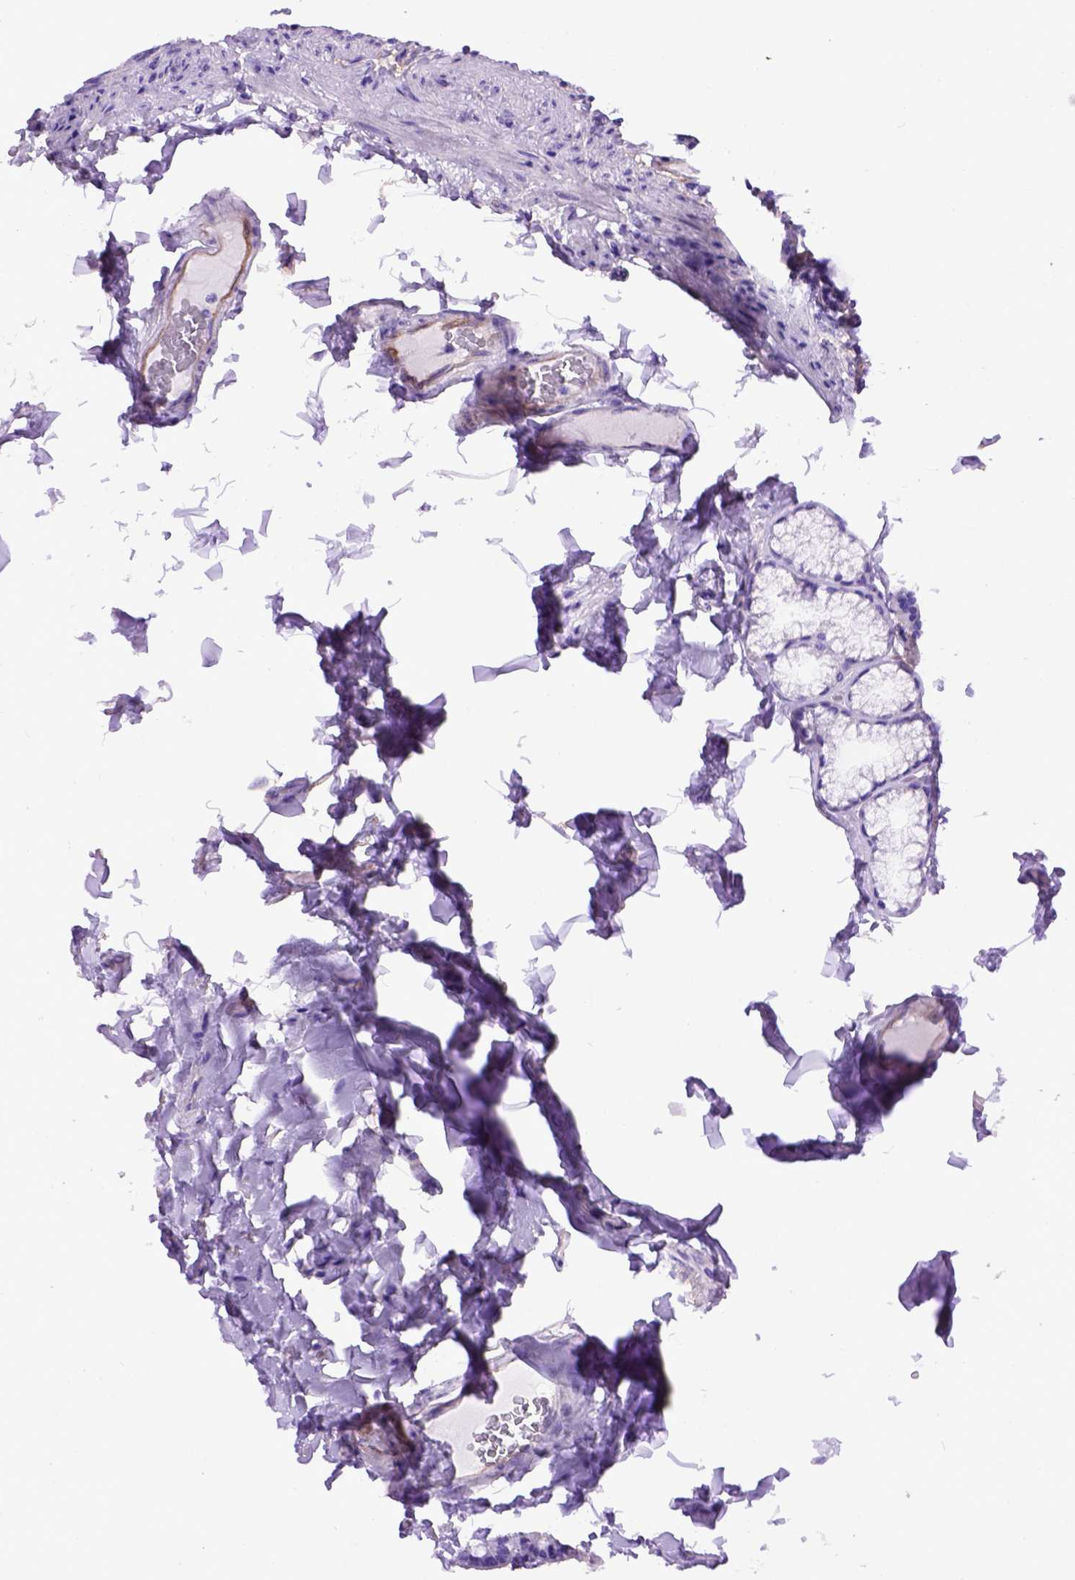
{"staining": {"intensity": "negative", "quantity": "none", "location": "none"}, "tissue": "duodenum", "cell_type": "Glandular cells", "image_type": "normal", "snomed": [{"axis": "morphology", "description": "Normal tissue, NOS"}, {"axis": "topography", "description": "Duodenum"}], "caption": "Immunohistochemistry (IHC) histopathology image of benign duodenum: duodenum stained with DAB (3,3'-diaminobenzidine) shows no significant protein staining in glandular cells. (IHC, brightfield microscopy, high magnification).", "gene": "ENG", "patient": {"sex": "female", "age": 62}}